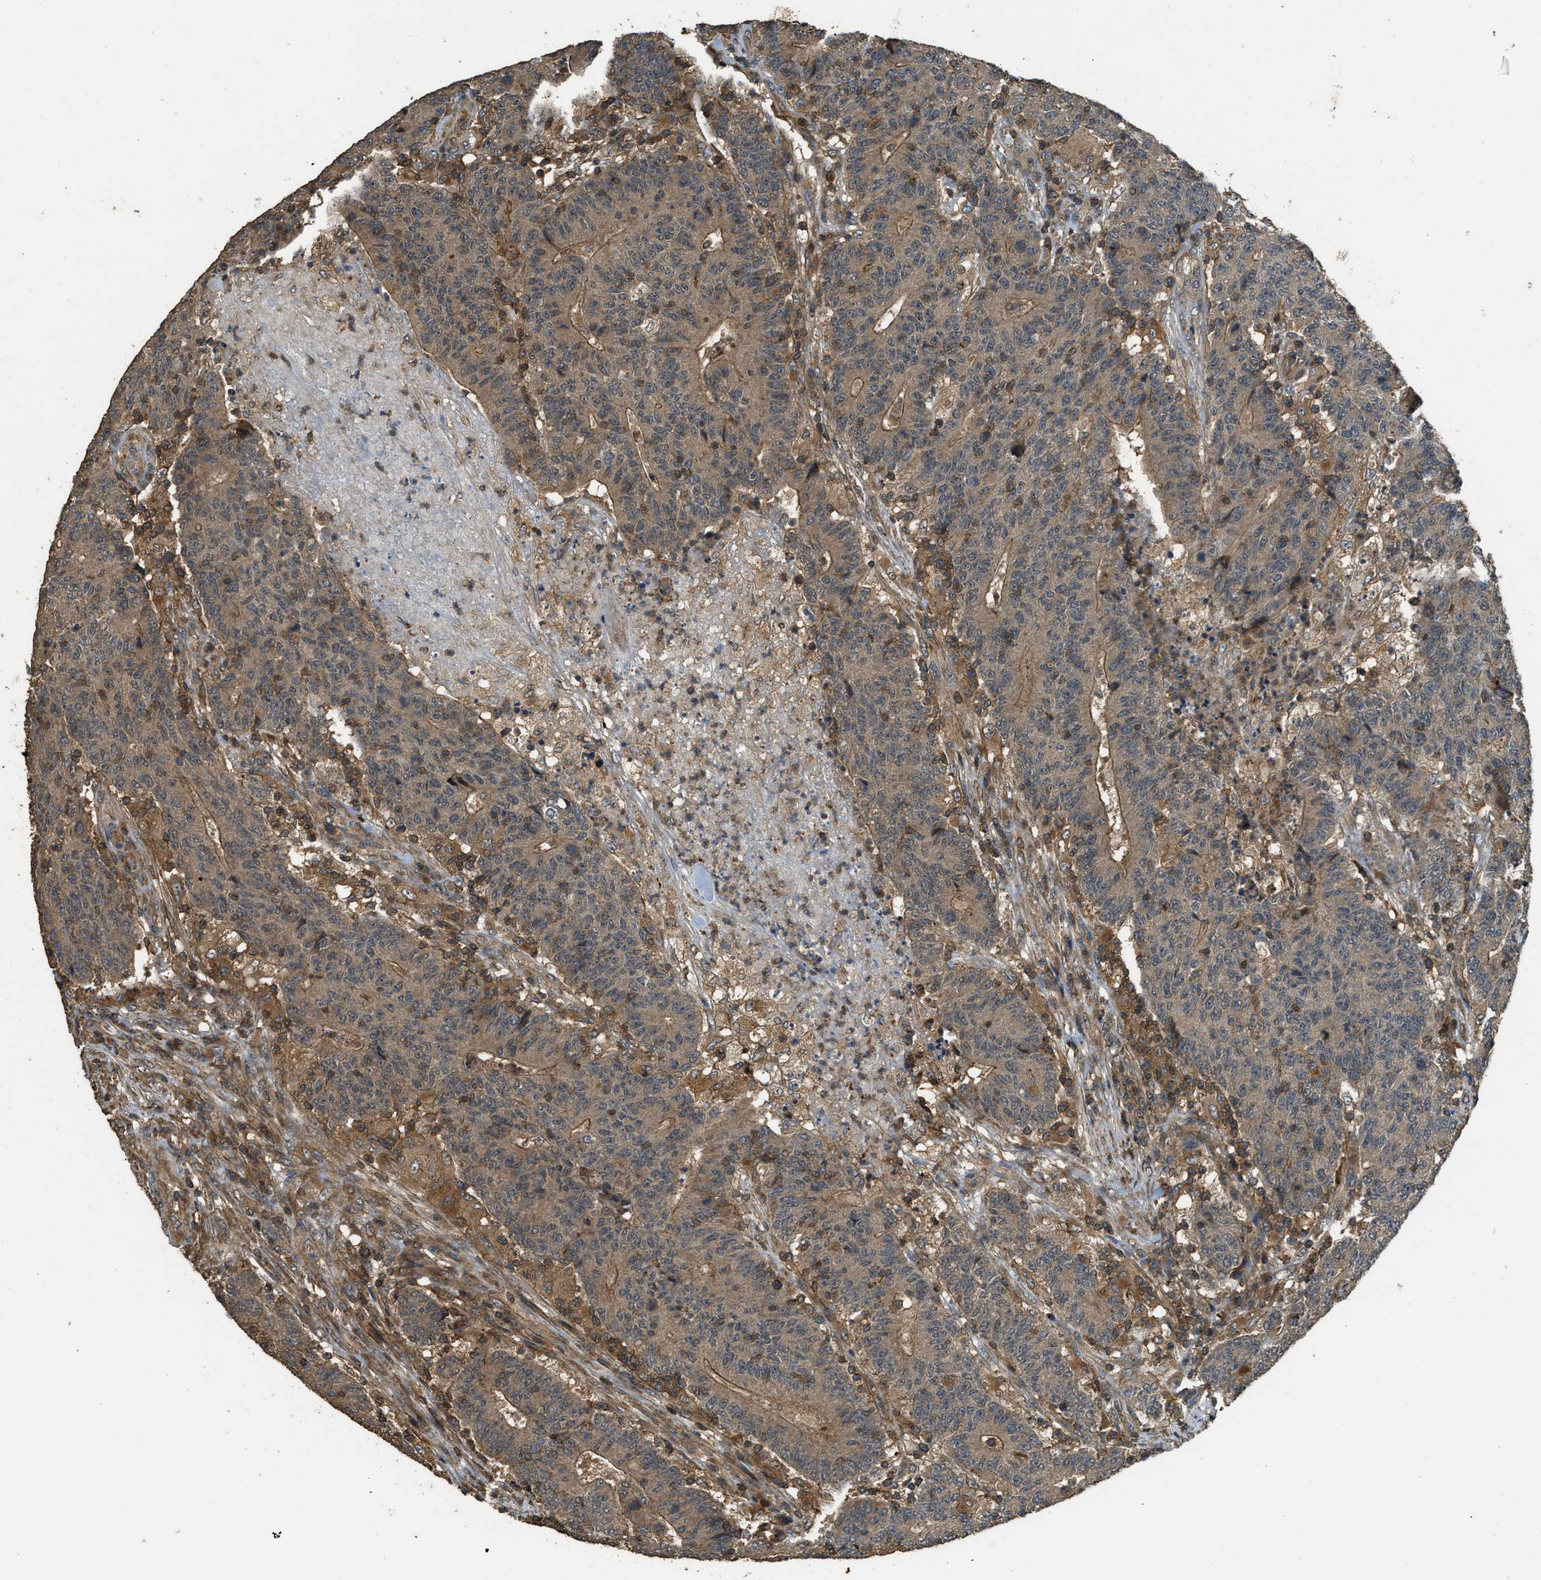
{"staining": {"intensity": "moderate", "quantity": ">75%", "location": "cytoplasmic/membranous"}, "tissue": "colorectal cancer", "cell_type": "Tumor cells", "image_type": "cancer", "snomed": [{"axis": "morphology", "description": "Normal tissue, NOS"}, {"axis": "morphology", "description": "Adenocarcinoma, NOS"}, {"axis": "topography", "description": "Colon"}], "caption": "Colorectal adenocarcinoma was stained to show a protein in brown. There is medium levels of moderate cytoplasmic/membranous staining in approximately >75% of tumor cells. Using DAB (brown) and hematoxylin (blue) stains, captured at high magnification using brightfield microscopy.", "gene": "PPP6R3", "patient": {"sex": "female", "age": 75}}